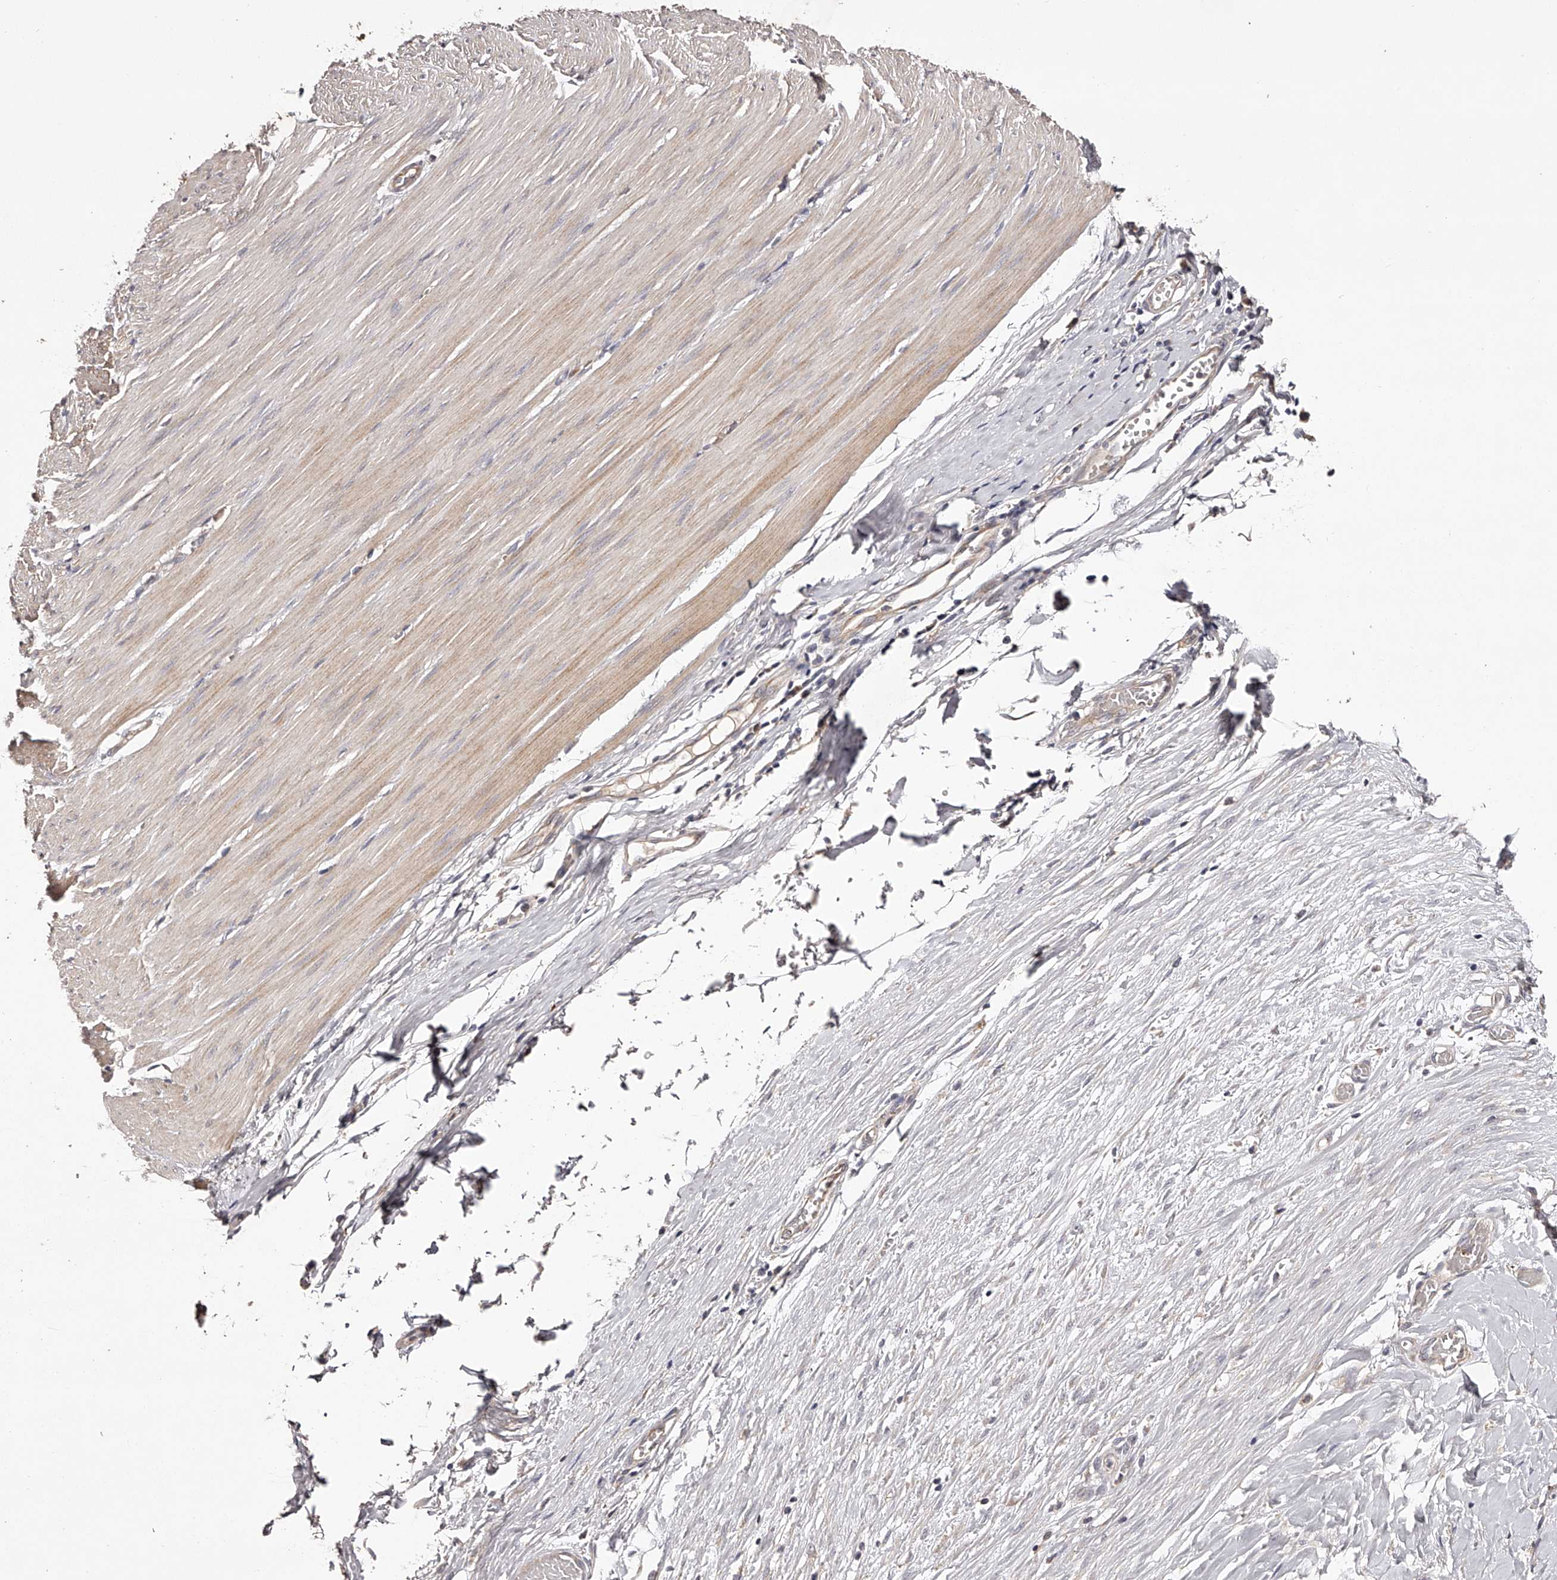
{"staining": {"intensity": "weak", "quantity": "25%-75%", "location": "cytoplasmic/membranous"}, "tissue": "smooth muscle", "cell_type": "Smooth muscle cells", "image_type": "normal", "snomed": [{"axis": "morphology", "description": "Normal tissue, NOS"}, {"axis": "morphology", "description": "Adenocarcinoma, NOS"}, {"axis": "topography", "description": "Colon"}, {"axis": "topography", "description": "Peripheral nerve tissue"}], "caption": "Protein analysis of benign smooth muscle demonstrates weak cytoplasmic/membranous positivity in approximately 25%-75% of smooth muscle cells. Immunohistochemistry (ihc) stains the protein of interest in brown and the nuclei are stained blue.", "gene": "ODF2L", "patient": {"sex": "male", "age": 14}}